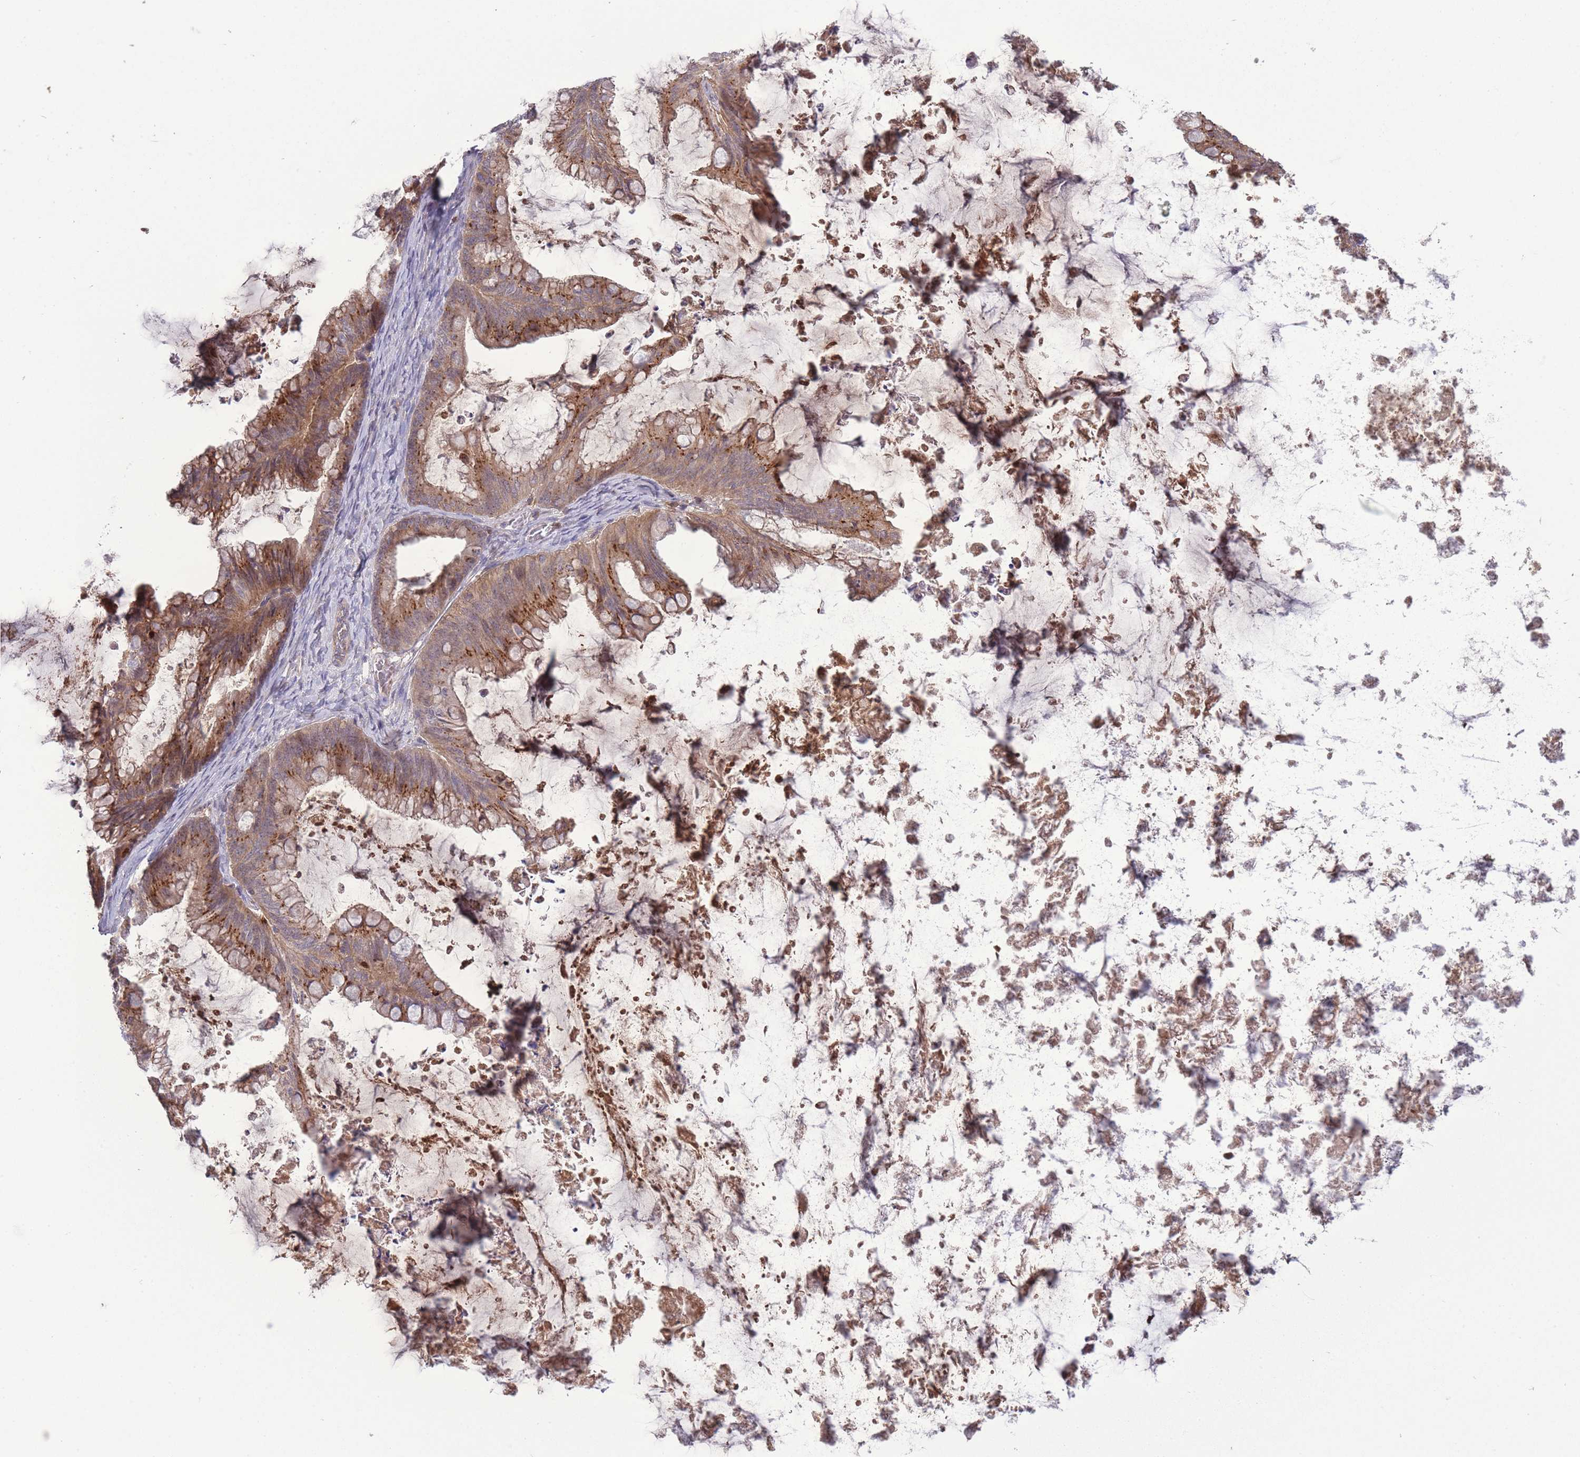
{"staining": {"intensity": "moderate", "quantity": ">75%", "location": "cytoplasmic/membranous"}, "tissue": "ovarian cancer", "cell_type": "Tumor cells", "image_type": "cancer", "snomed": [{"axis": "morphology", "description": "Cystadenocarcinoma, mucinous, NOS"}, {"axis": "topography", "description": "Ovary"}], "caption": "Moderate cytoplasmic/membranous protein expression is present in about >75% of tumor cells in ovarian mucinous cystadenocarcinoma.", "gene": "ZNF304", "patient": {"sex": "female", "age": 35}}